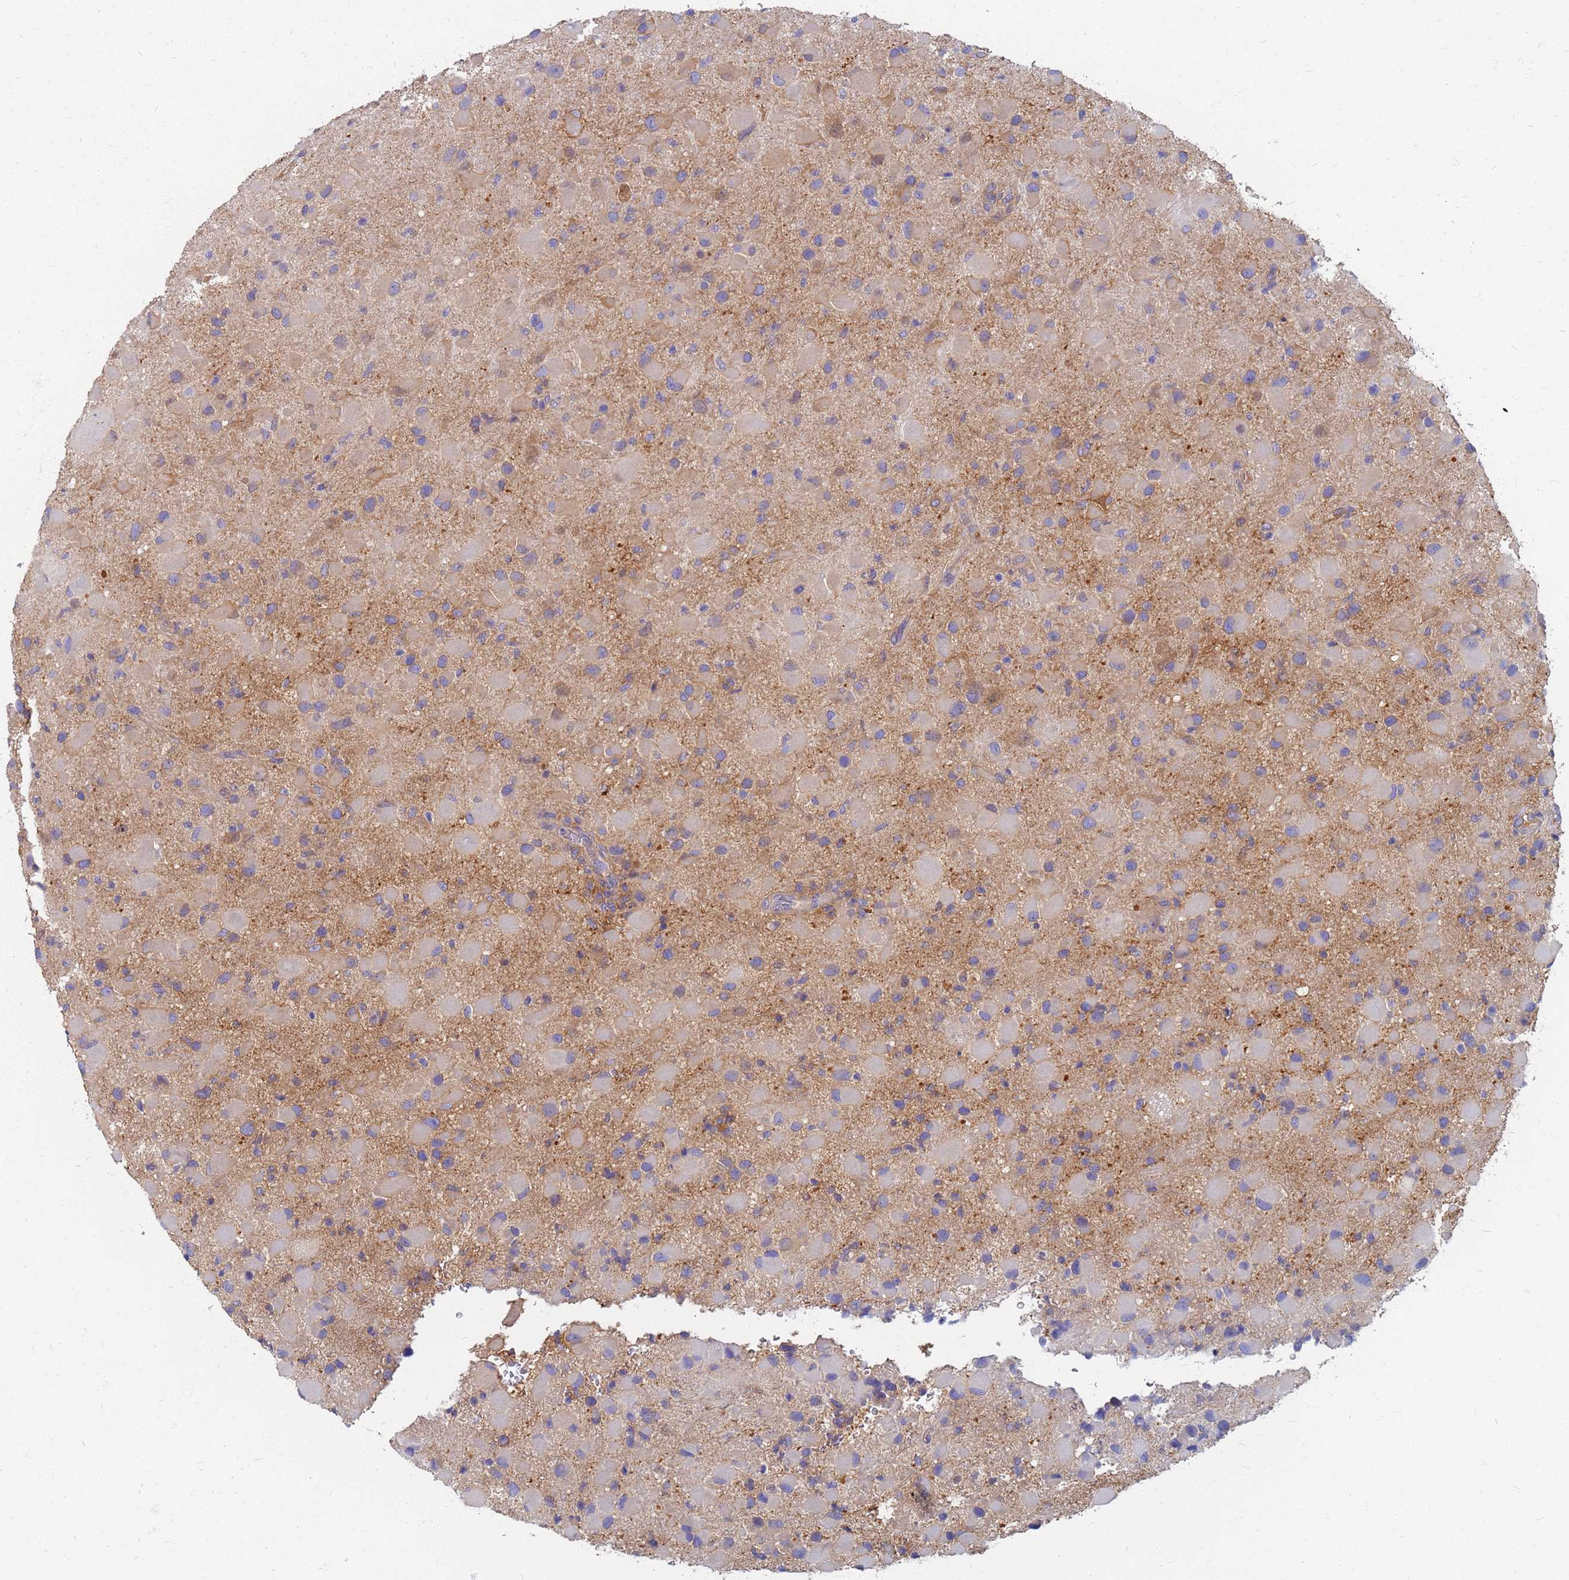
{"staining": {"intensity": "weak", "quantity": "<25%", "location": "cytoplasmic/membranous"}, "tissue": "glioma", "cell_type": "Tumor cells", "image_type": "cancer", "snomed": [{"axis": "morphology", "description": "Glioma, malignant, Low grade"}, {"axis": "topography", "description": "Brain"}], "caption": "DAB immunohistochemical staining of human low-grade glioma (malignant) demonstrates no significant expression in tumor cells.", "gene": "EEA1", "patient": {"sex": "female", "age": 32}}